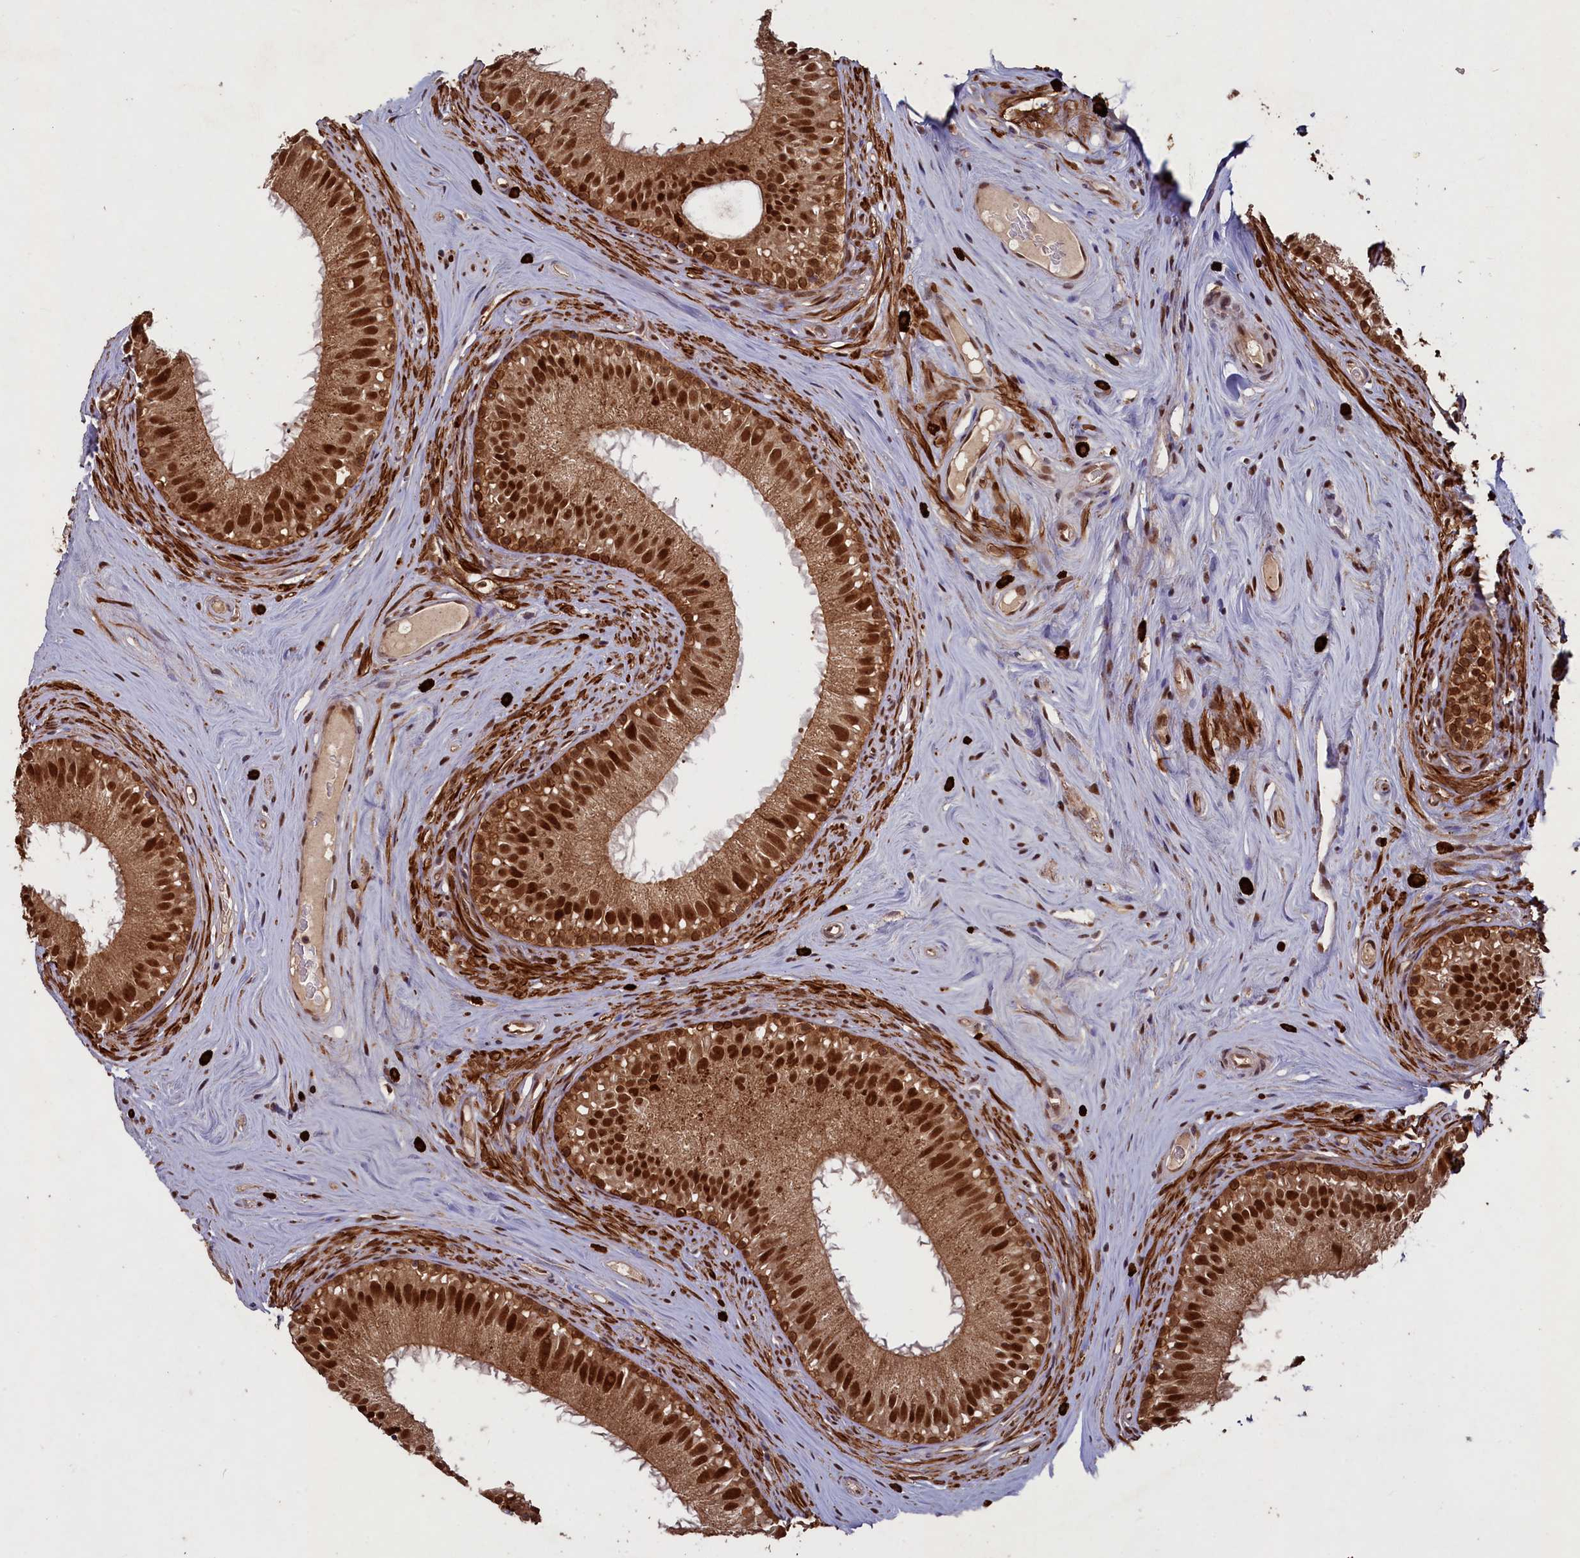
{"staining": {"intensity": "strong", "quantity": ">75%", "location": "cytoplasmic/membranous,nuclear"}, "tissue": "epididymis", "cell_type": "Glandular cells", "image_type": "normal", "snomed": [{"axis": "morphology", "description": "Normal tissue, NOS"}, {"axis": "topography", "description": "Epididymis"}], "caption": "High-magnification brightfield microscopy of benign epididymis stained with DAB (3,3'-diaminobenzidine) (brown) and counterstained with hematoxylin (blue). glandular cells exhibit strong cytoplasmic/membranous,nuclear expression is seen in approximately>75% of cells. The protein of interest is shown in brown color, while the nuclei are stained blue.", "gene": "NAE1", "patient": {"sex": "male", "age": 45}}